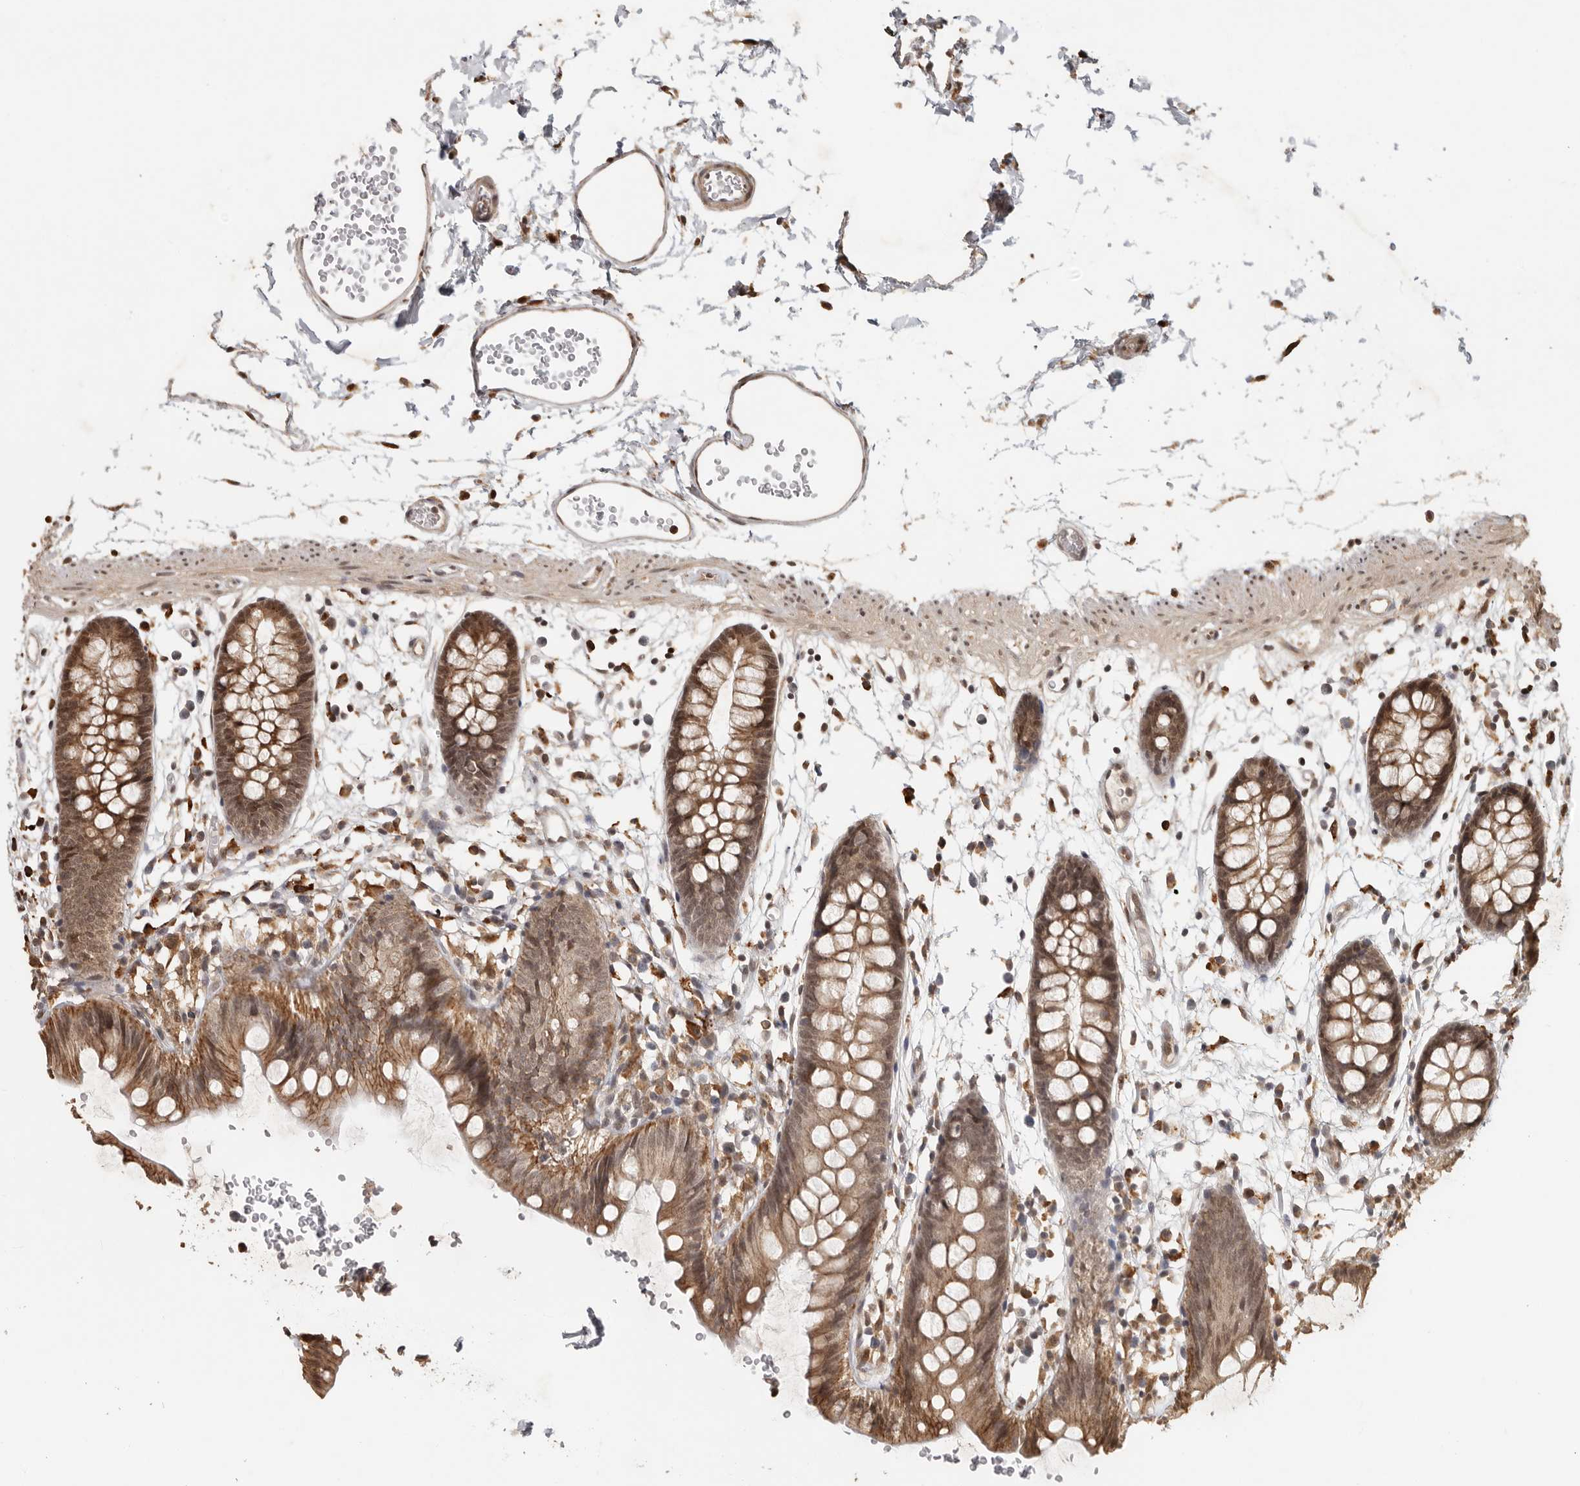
{"staining": {"intensity": "moderate", "quantity": ">75%", "location": "cytoplasmic/membranous,nuclear"}, "tissue": "colon", "cell_type": "Endothelial cells", "image_type": "normal", "snomed": [{"axis": "morphology", "description": "Normal tissue, NOS"}, {"axis": "topography", "description": "Colon"}], "caption": "Protein expression analysis of unremarkable colon reveals moderate cytoplasmic/membranous,nuclear expression in about >75% of endothelial cells.", "gene": "ZNF83", "patient": {"sex": "male", "age": 56}}